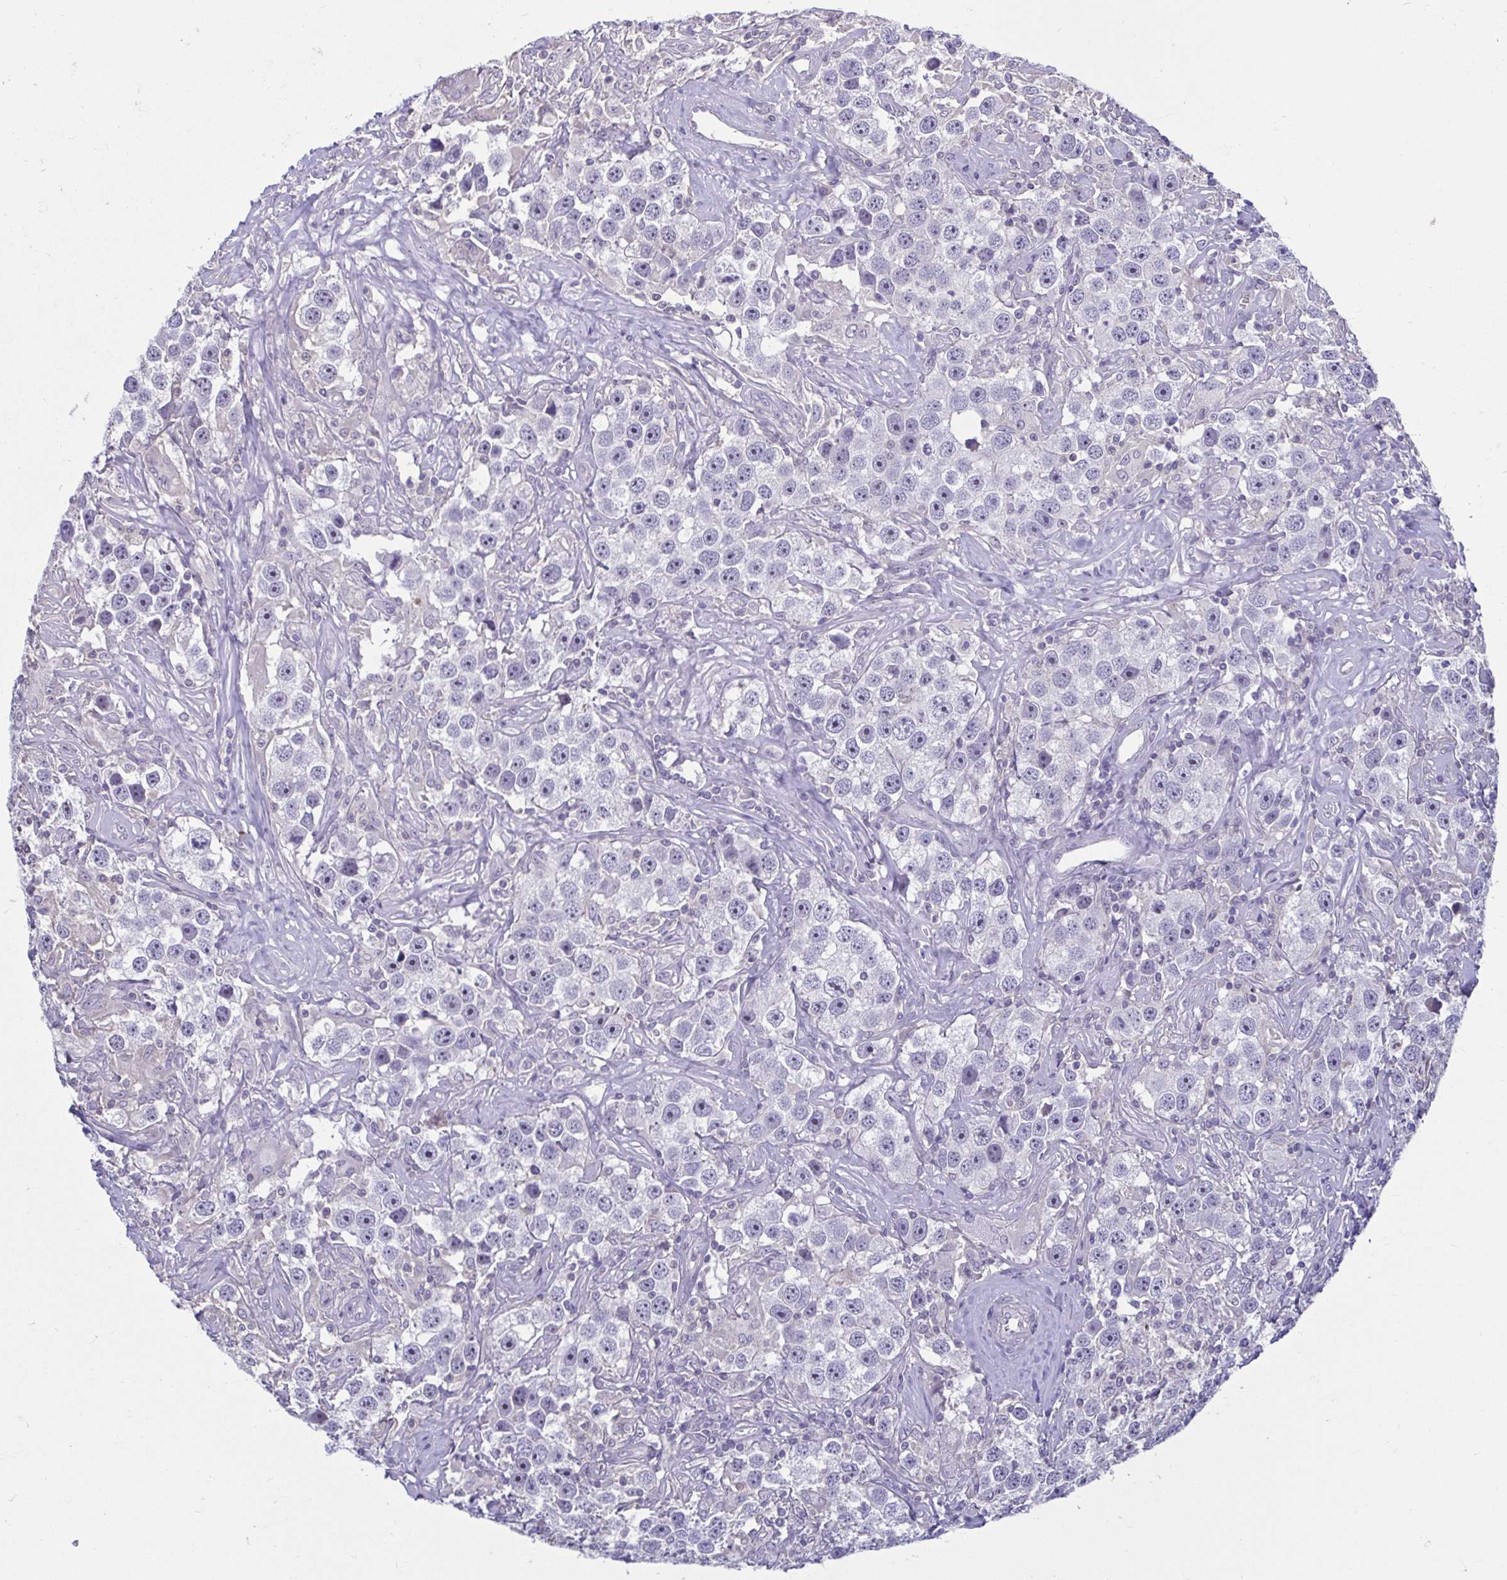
{"staining": {"intensity": "negative", "quantity": "none", "location": "none"}, "tissue": "testis cancer", "cell_type": "Tumor cells", "image_type": "cancer", "snomed": [{"axis": "morphology", "description": "Seminoma, NOS"}, {"axis": "topography", "description": "Testis"}], "caption": "Immunohistochemistry (IHC) of seminoma (testis) shows no positivity in tumor cells. Nuclei are stained in blue.", "gene": "LRRC38", "patient": {"sex": "male", "age": 49}}